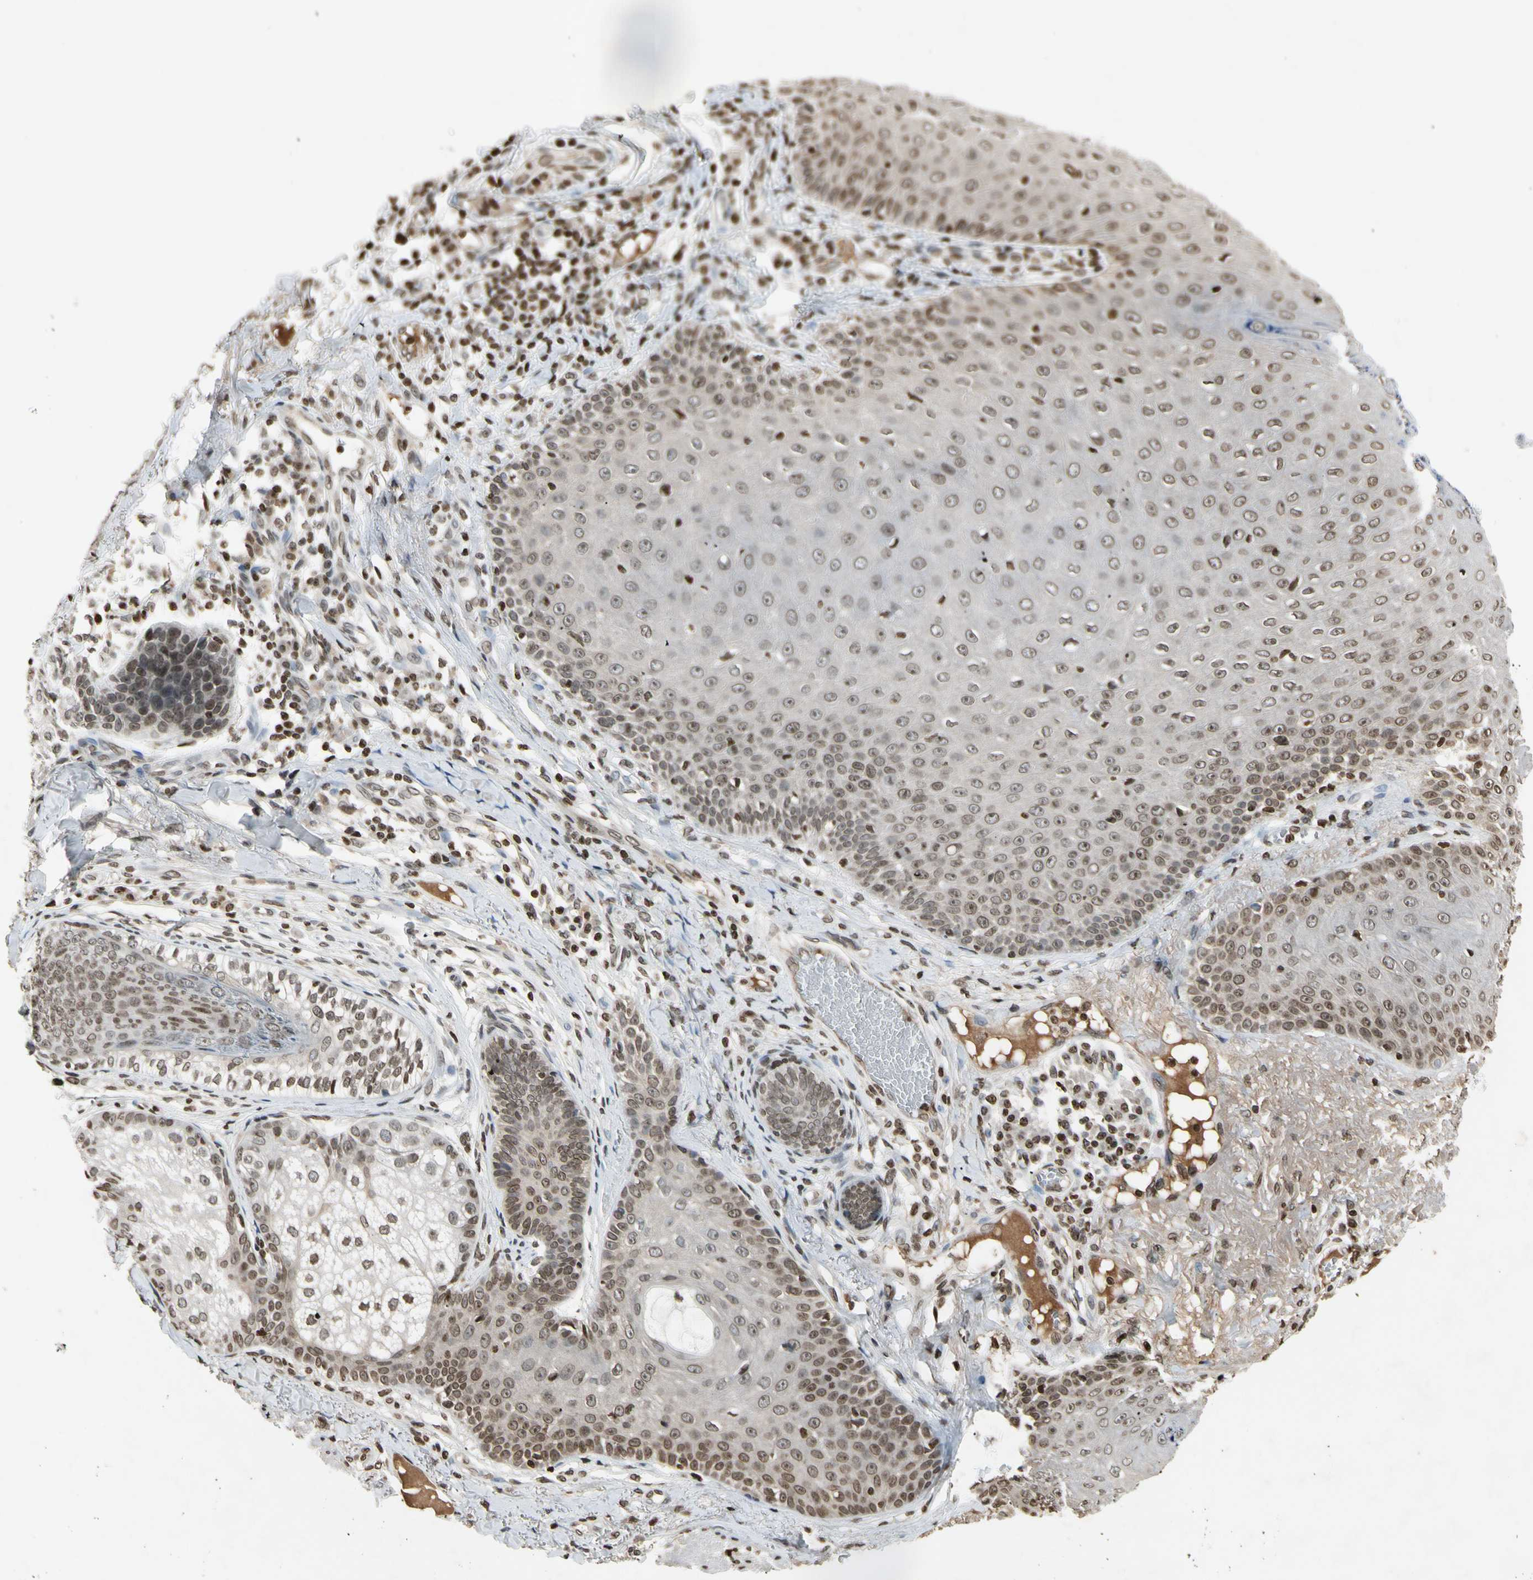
{"staining": {"intensity": "moderate", "quantity": "25%-75%", "location": "nuclear"}, "tissue": "skin cancer", "cell_type": "Tumor cells", "image_type": "cancer", "snomed": [{"axis": "morphology", "description": "Normal tissue, NOS"}, {"axis": "morphology", "description": "Basal cell carcinoma"}, {"axis": "topography", "description": "Skin"}], "caption": "Human skin basal cell carcinoma stained with a brown dye exhibits moderate nuclear positive expression in approximately 25%-75% of tumor cells.", "gene": "RORA", "patient": {"sex": "male", "age": 52}}